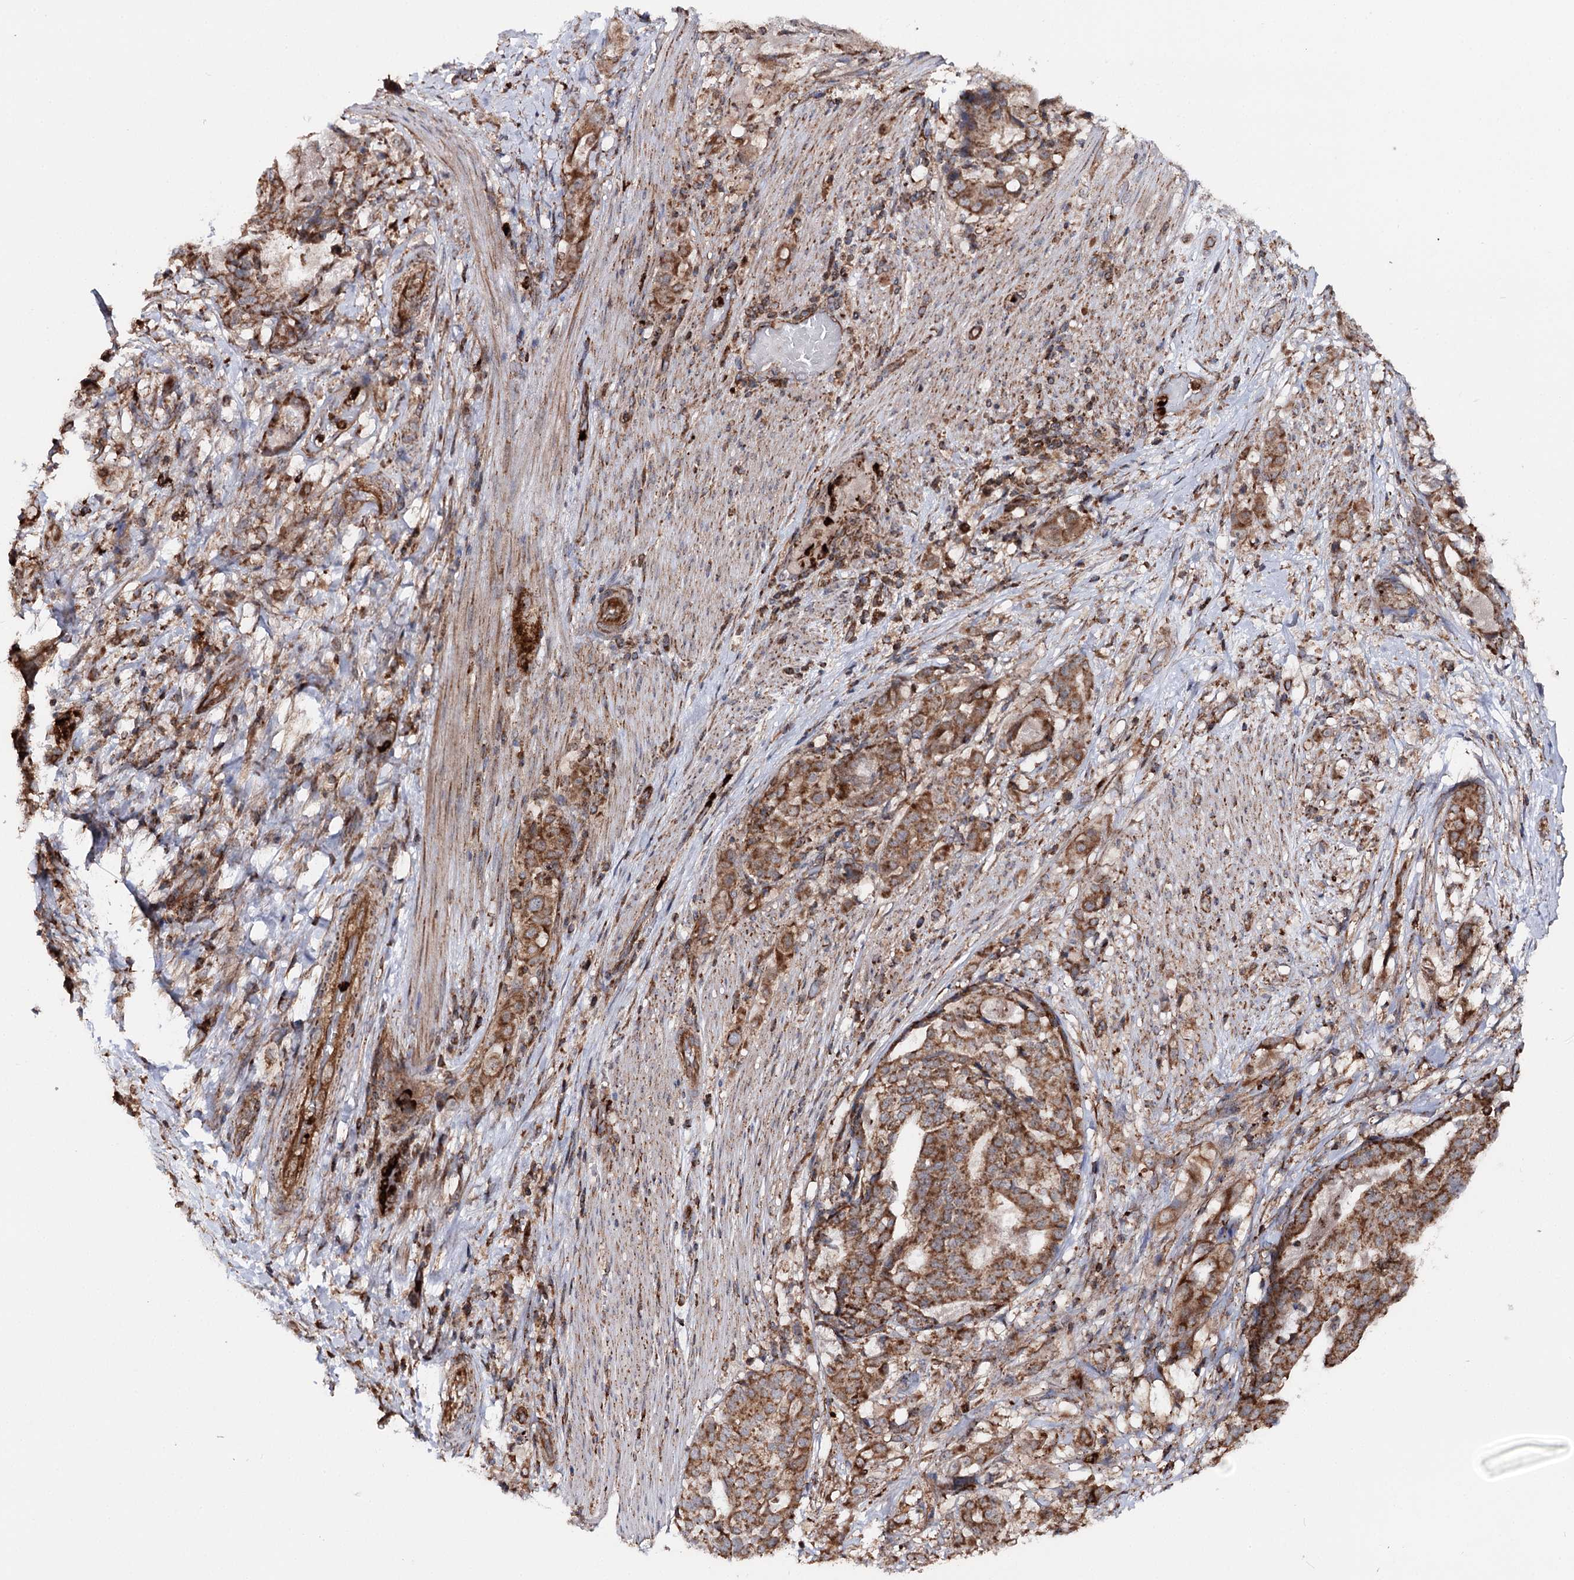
{"staining": {"intensity": "strong", "quantity": ">75%", "location": "cytoplasmic/membranous"}, "tissue": "stomach cancer", "cell_type": "Tumor cells", "image_type": "cancer", "snomed": [{"axis": "morphology", "description": "Adenocarcinoma, NOS"}, {"axis": "topography", "description": "Stomach"}], "caption": "Immunohistochemical staining of human stomach cancer shows high levels of strong cytoplasmic/membranous protein staining in about >75% of tumor cells. The staining is performed using DAB brown chromogen to label protein expression. The nuclei are counter-stained blue using hematoxylin.", "gene": "FGFR1OP2", "patient": {"sex": "male", "age": 48}}